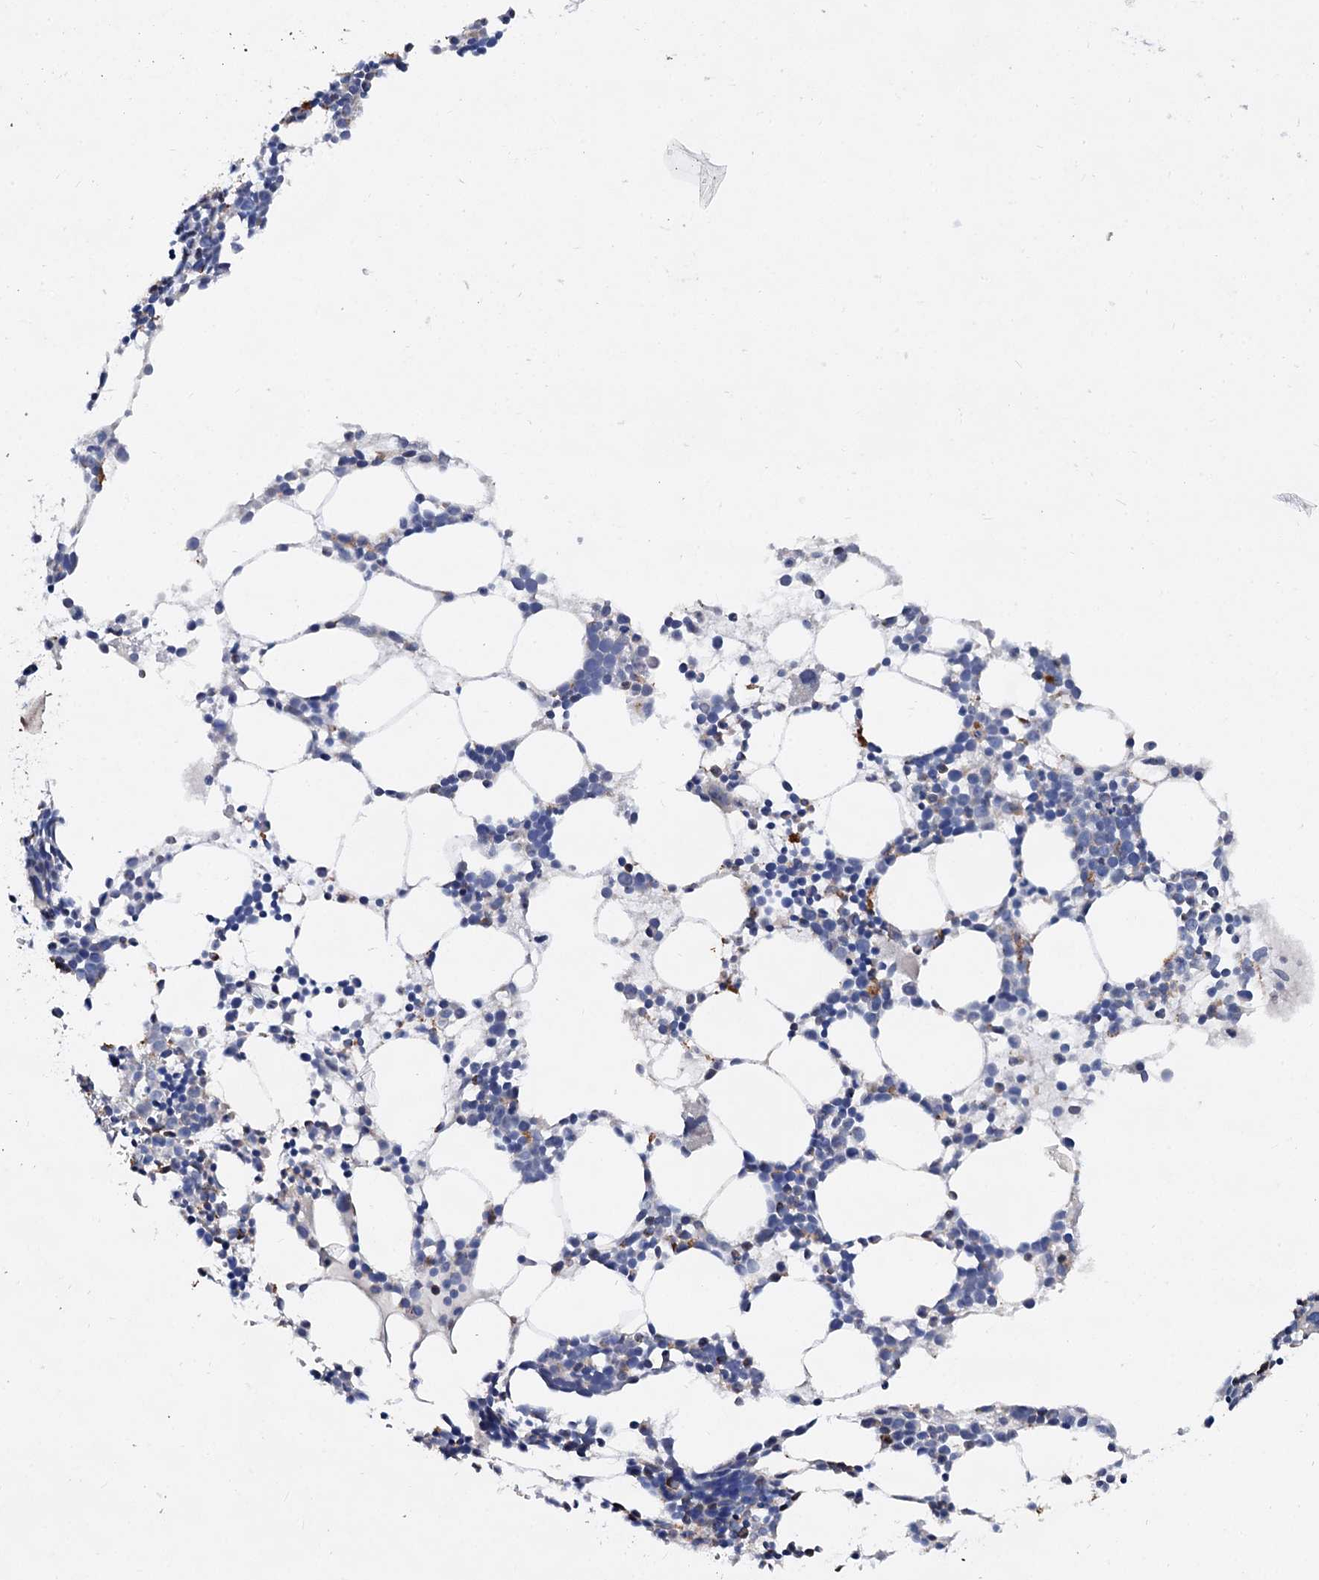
{"staining": {"intensity": "moderate", "quantity": "<25%", "location": "cytoplasmic/membranous"}, "tissue": "bone marrow", "cell_type": "Hematopoietic cells", "image_type": "normal", "snomed": [{"axis": "morphology", "description": "Normal tissue, NOS"}, {"axis": "topography", "description": "Bone marrow"}], "caption": "Immunohistochemical staining of benign bone marrow demonstrates low levels of moderate cytoplasmic/membranous positivity in about <25% of hematopoietic cells.", "gene": "HVCN1", "patient": {"sex": "female", "age": 89}}